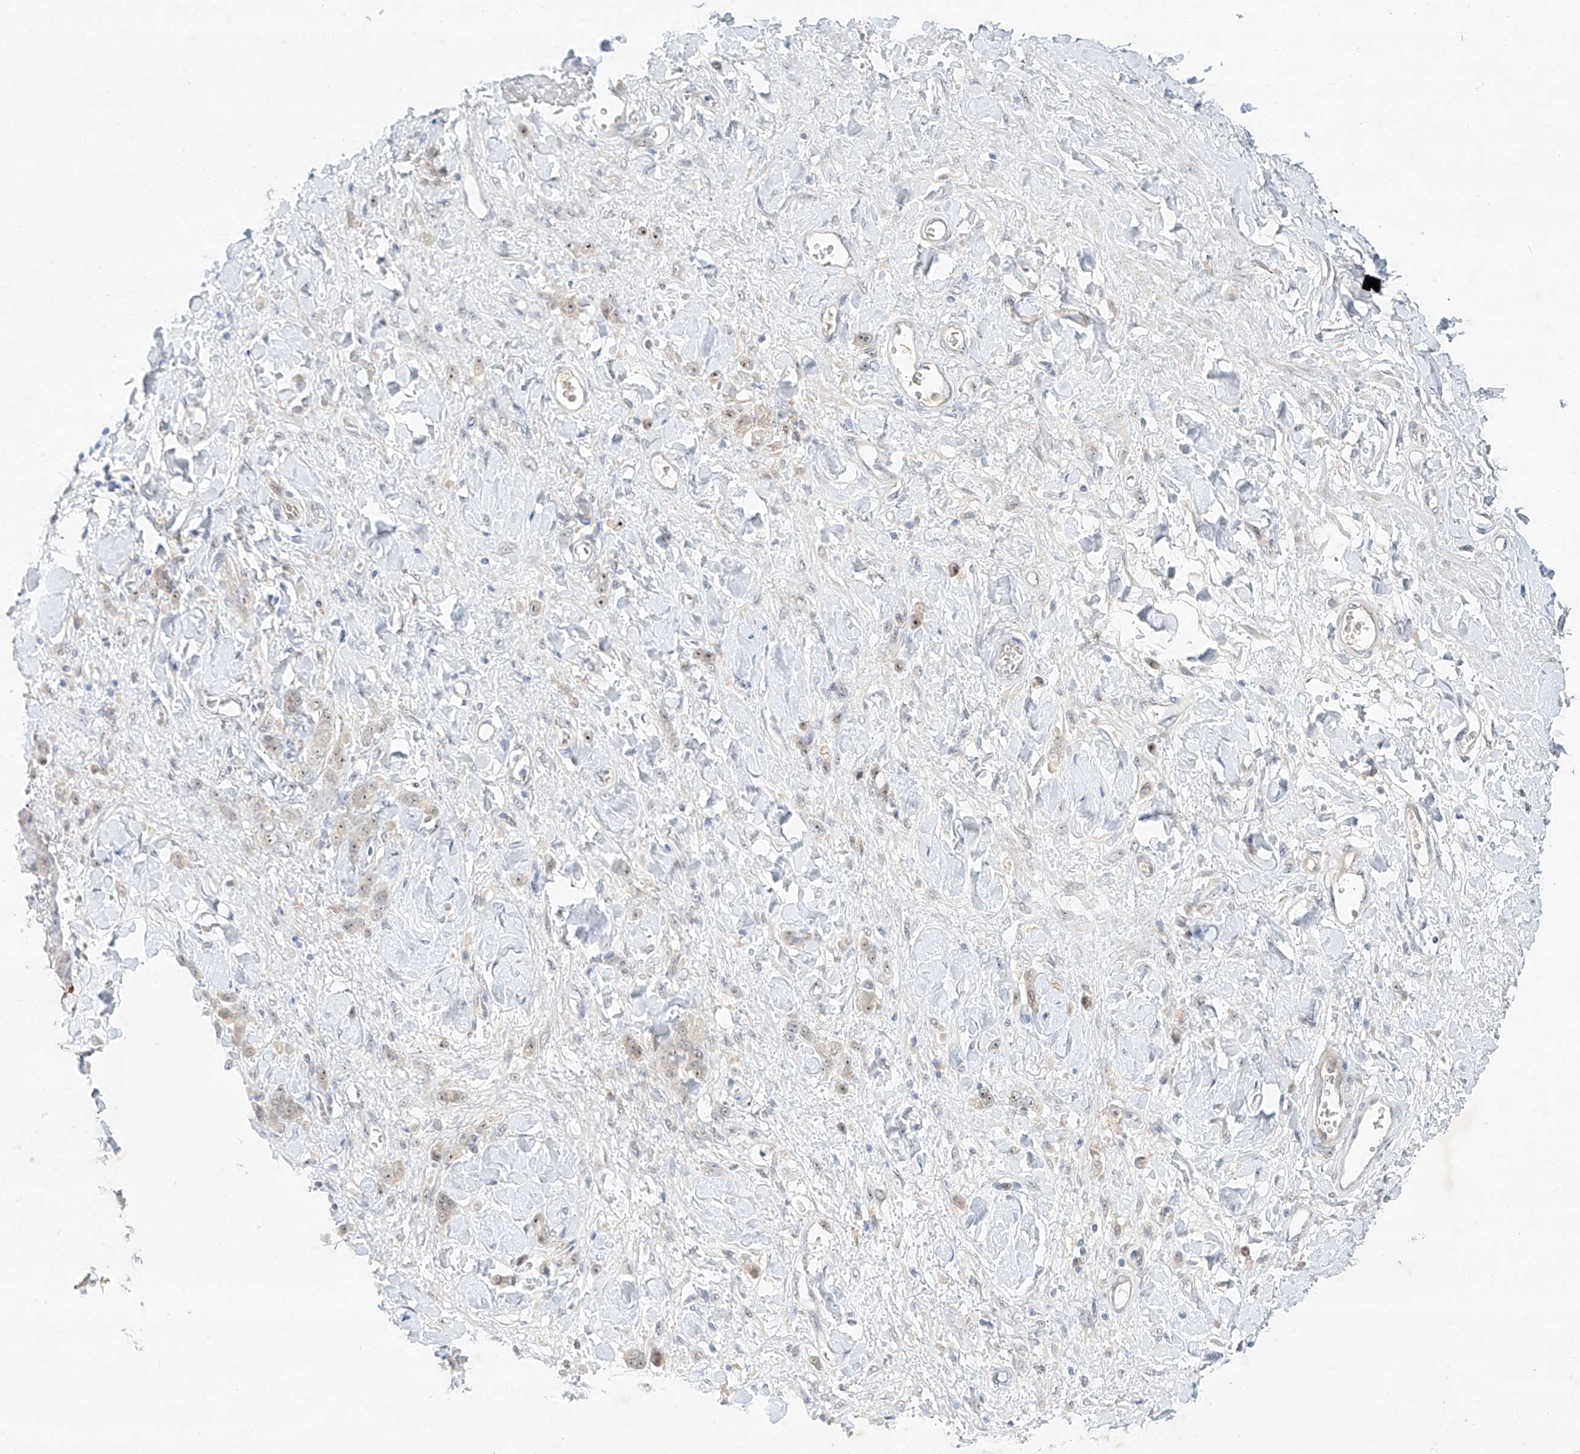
{"staining": {"intensity": "moderate", "quantity": "<25%", "location": "nuclear"}, "tissue": "stomach cancer", "cell_type": "Tumor cells", "image_type": "cancer", "snomed": [{"axis": "morphology", "description": "Normal tissue, NOS"}, {"axis": "morphology", "description": "Adenocarcinoma, NOS"}, {"axis": "topography", "description": "Stomach"}], "caption": "Stomach cancer was stained to show a protein in brown. There is low levels of moderate nuclear staining in approximately <25% of tumor cells. The staining is performed using DAB (3,3'-diaminobenzidine) brown chromogen to label protein expression. The nuclei are counter-stained blue using hematoxylin.", "gene": "PAK6", "patient": {"sex": "male", "age": 82}}